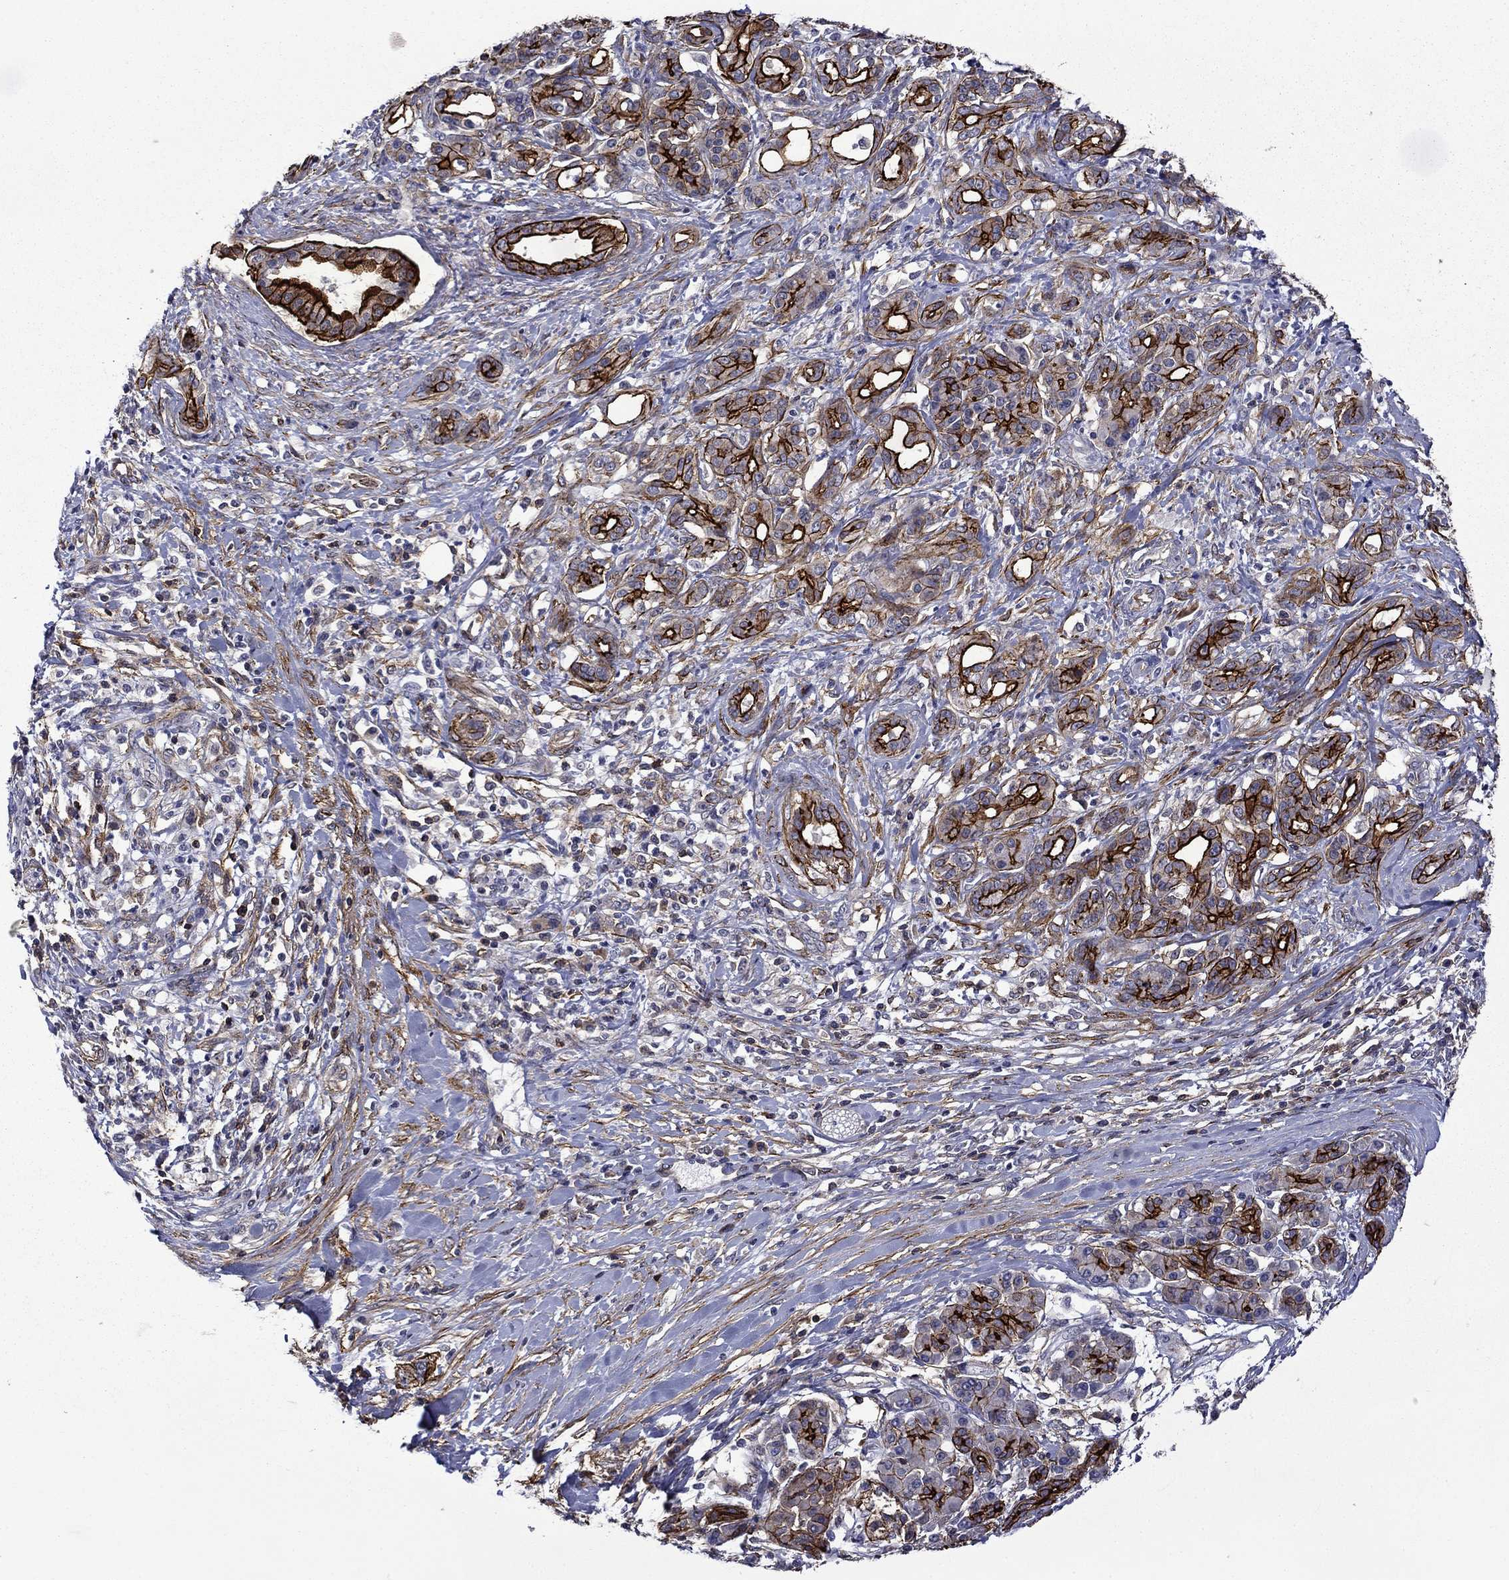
{"staining": {"intensity": "strong", "quantity": ">75%", "location": "cytoplasmic/membranous"}, "tissue": "pancreatic cancer", "cell_type": "Tumor cells", "image_type": "cancer", "snomed": [{"axis": "morphology", "description": "Adenocarcinoma, NOS"}, {"axis": "topography", "description": "Pancreas"}], "caption": "Immunohistochemistry of pancreatic cancer (adenocarcinoma) displays high levels of strong cytoplasmic/membranous positivity in approximately >75% of tumor cells. (IHC, brightfield microscopy, high magnification).", "gene": "LMO7", "patient": {"sex": "female", "age": 56}}